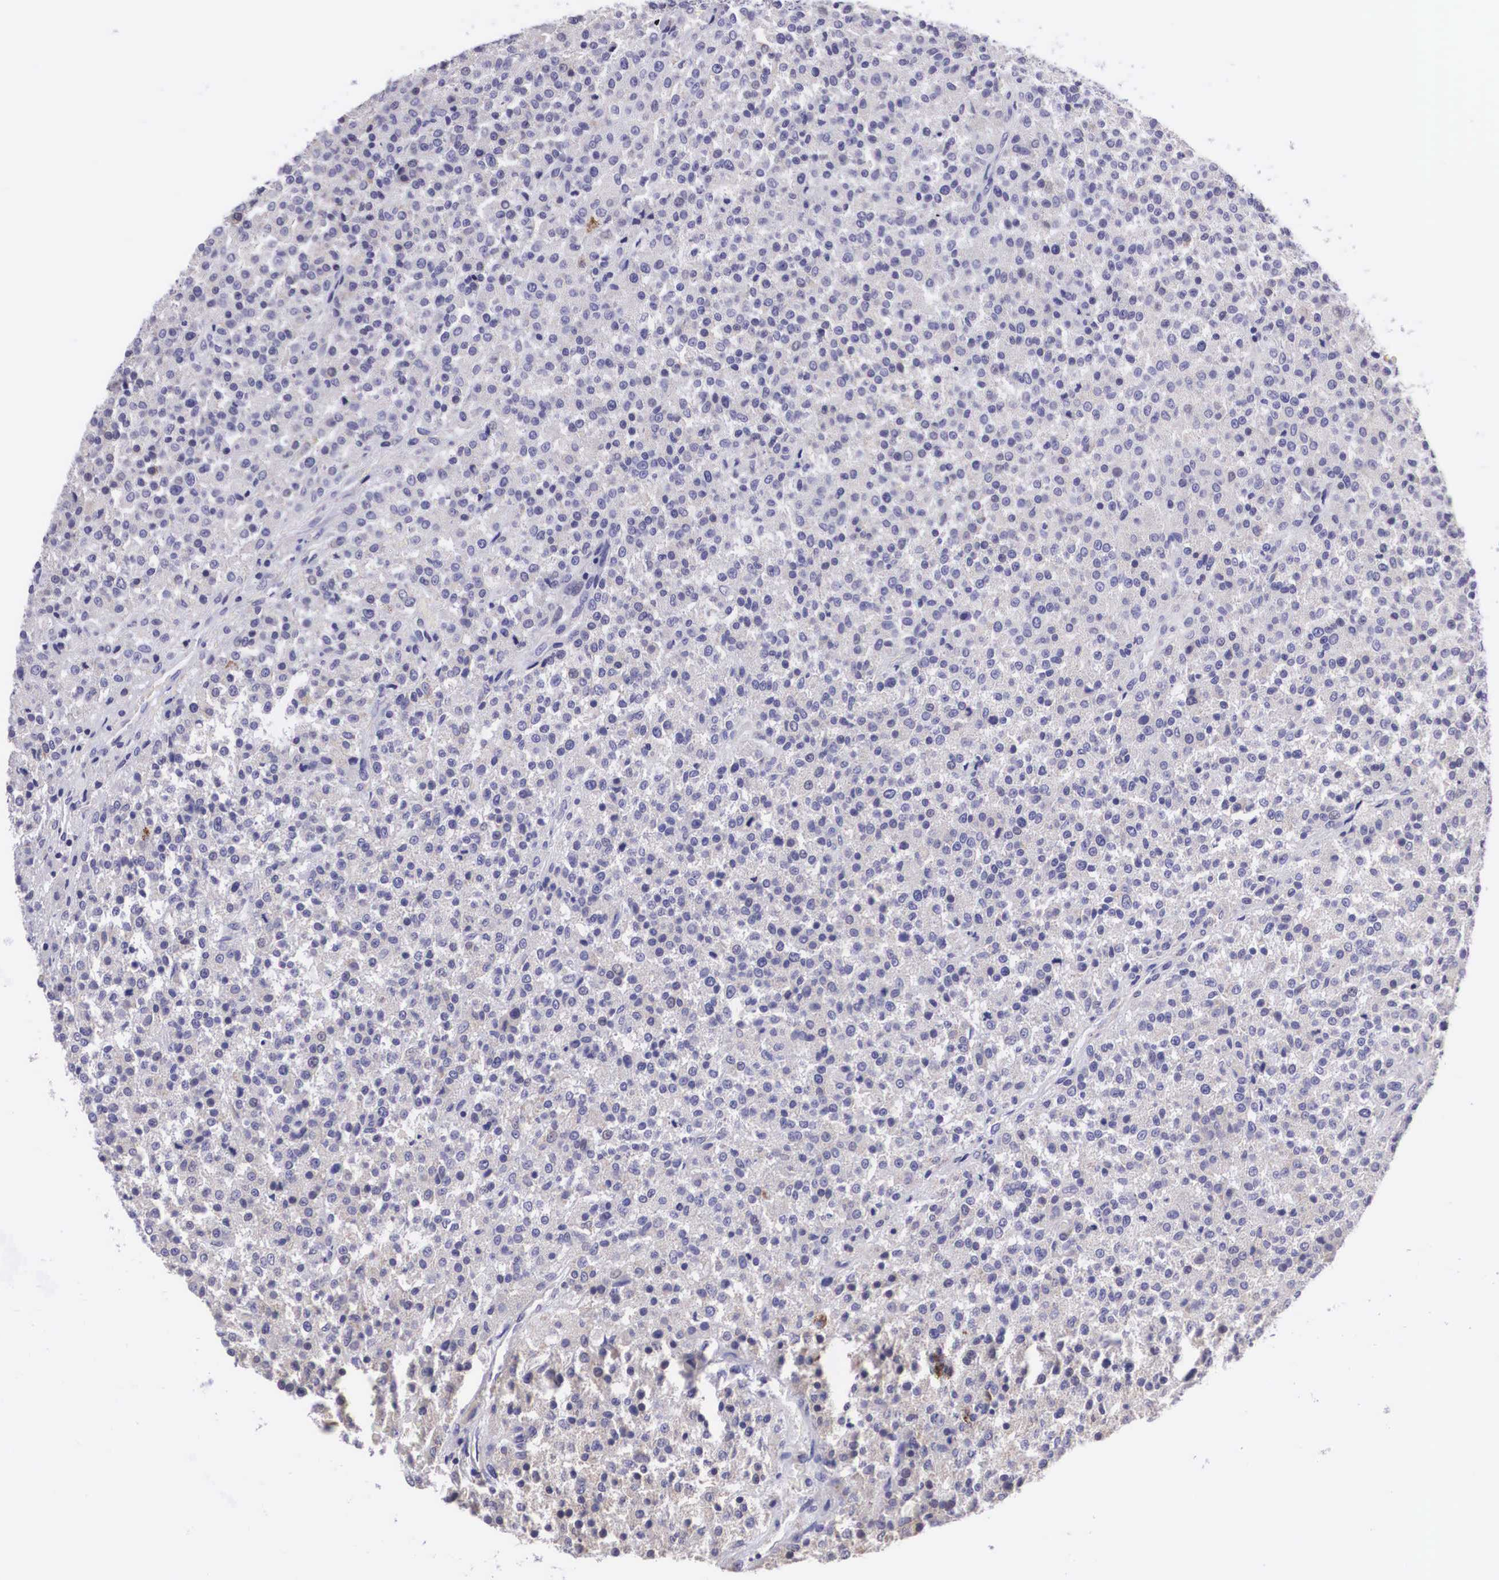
{"staining": {"intensity": "negative", "quantity": "none", "location": "none"}, "tissue": "testis cancer", "cell_type": "Tumor cells", "image_type": "cancer", "snomed": [{"axis": "morphology", "description": "Seminoma, NOS"}, {"axis": "topography", "description": "Testis"}], "caption": "DAB (3,3'-diaminobenzidine) immunohistochemical staining of seminoma (testis) shows no significant staining in tumor cells. (Stains: DAB immunohistochemistry (IHC) with hematoxylin counter stain, Microscopy: brightfield microscopy at high magnification).", "gene": "ARG2", "patient": {"sex": "male", "age": 59}}